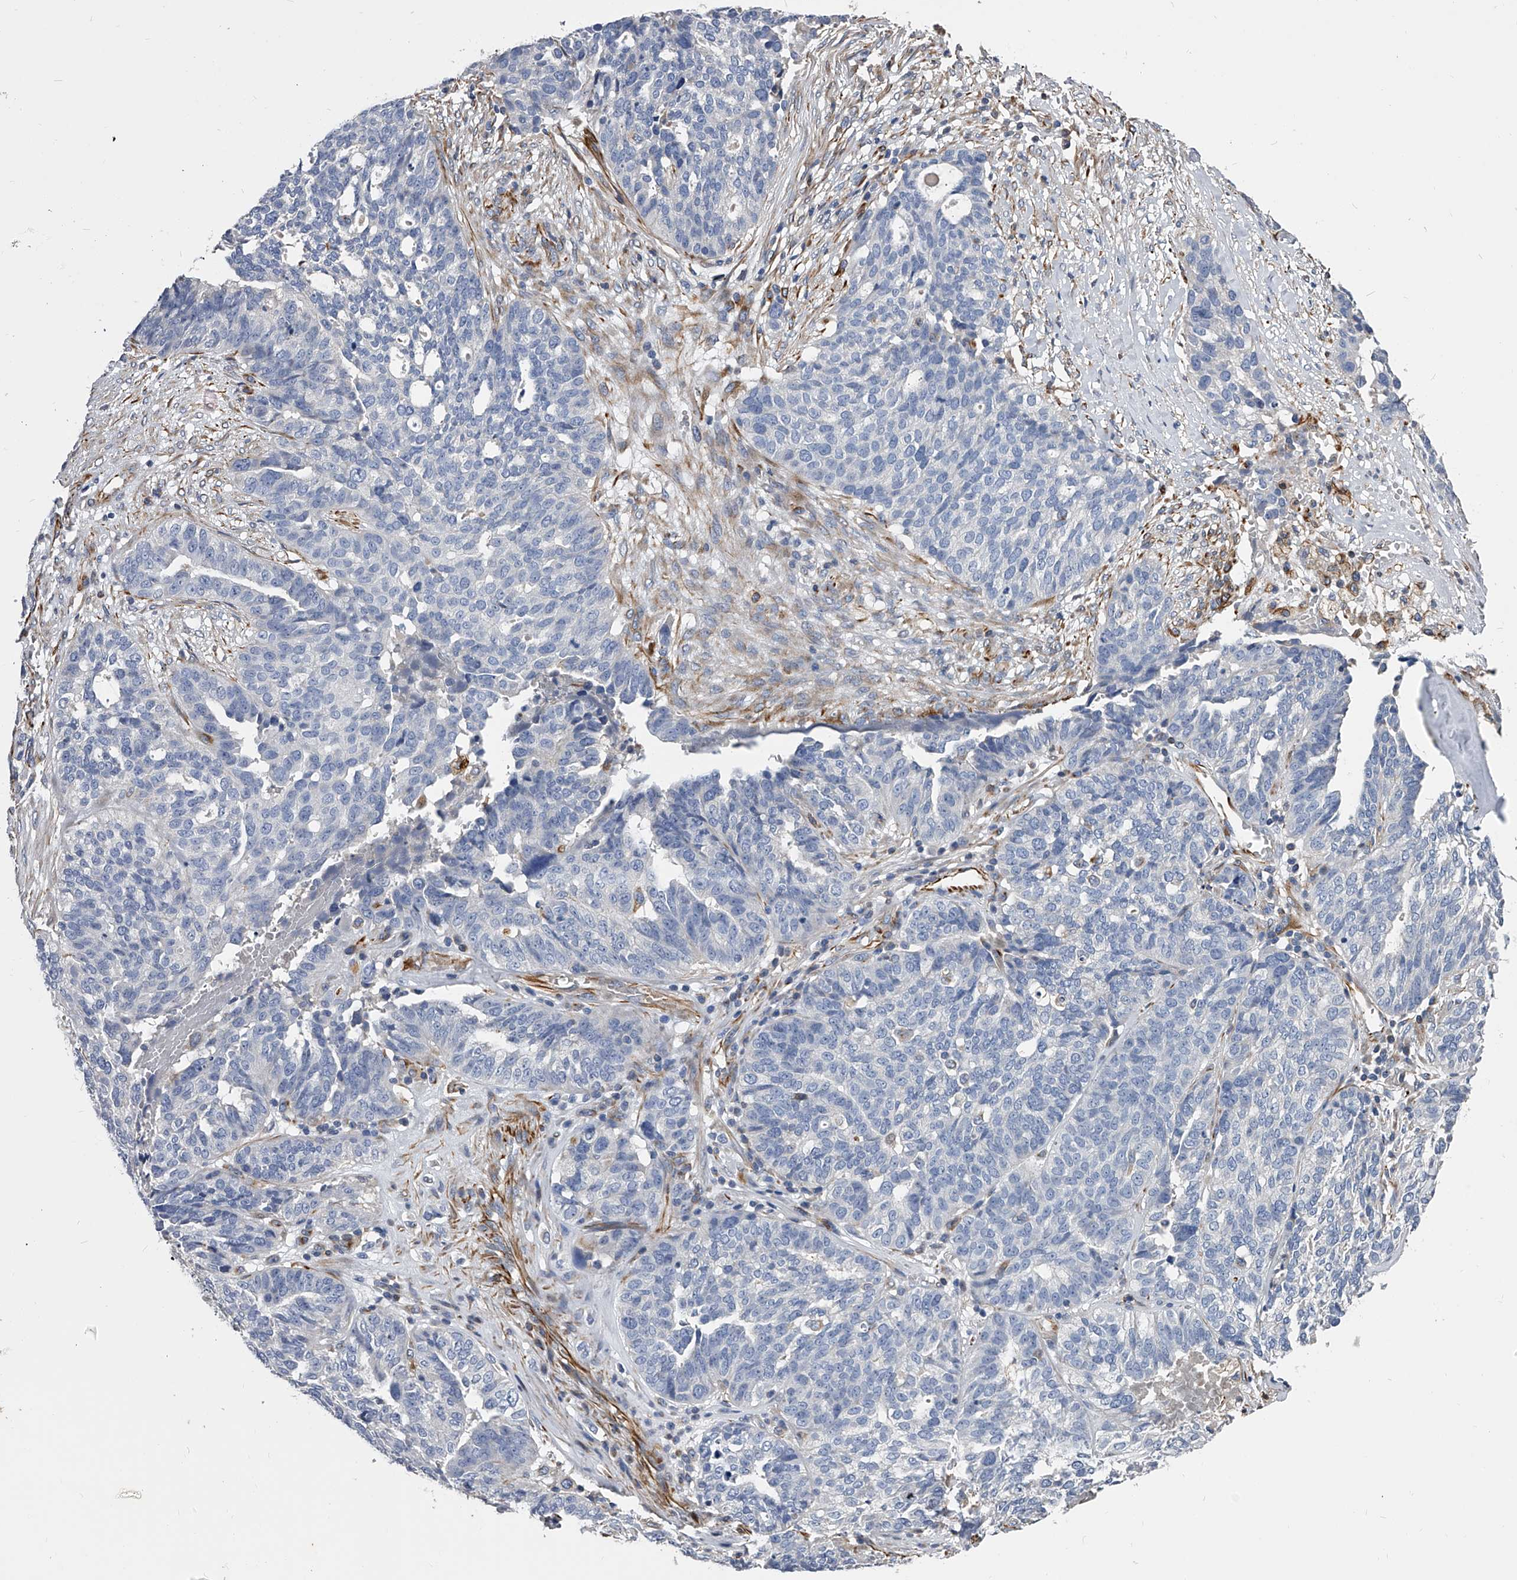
{"staining": {"intensity": "negative", "quantity": "none", "location": "none"}, "tissue": "ovarian cancer", "cell_type": "Tumor cells", "image_type": "cancer", "snomed": [{"axis": "morphology", "description": "Cystadenocarcinoma, serous, NOS"}, {"axis": "topography", "description": "Ovary"}], "caption": "Immunohistochemistry (IHC) micrograph of neoplastic tissue: ovarian cancer (serous cystadenocarcinoma) stained with DAB (3,3'-diaminobenzidine) demonstrates no significant protein positivity in tumor cells.", "gene": "EFCAB7", "patient": {"sex": "female", "age": 59}}